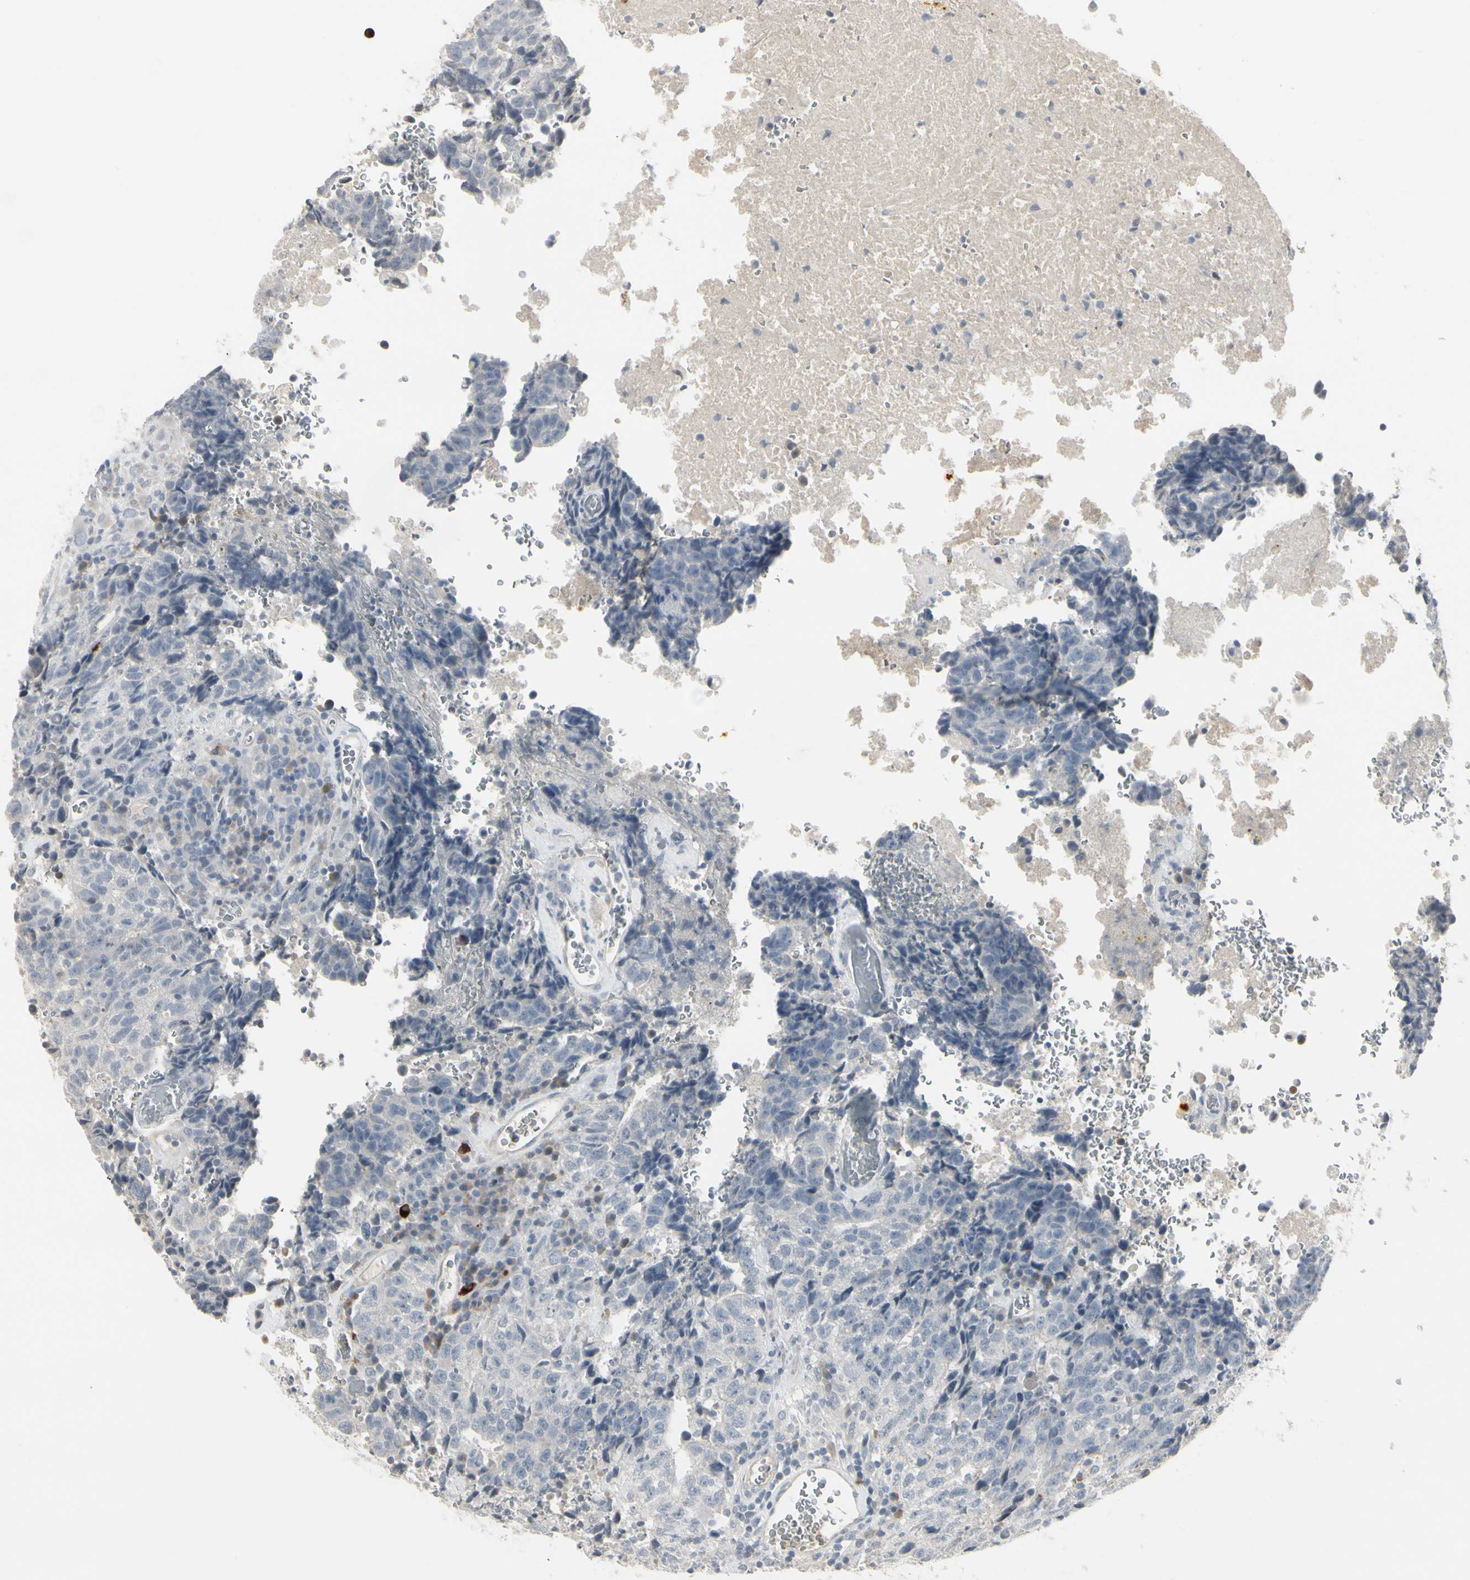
{"staining": {"intensity": "negative", "quantity": "none", "location": "none"}, "tissue": "testis cancer", "cell_type": "Tumor cells", "image_type": "cancer", "snomed": [{"axis": "morphology", "description": "Necrosis, NOS"}, {"axis": "morphology", "description": "Carcinoma, Embryonal, NOS"}, {"axis": "topography", "description": "Testis"}], "caption": "Immunohistochemical staining of human testis cancer displays no significant expression in tumor cells. (Brightfield microscopy of DAB immunohistochemistry at high magnification).", "gene": "DMPK", "patient": {"sex": "male", "age": 19}}